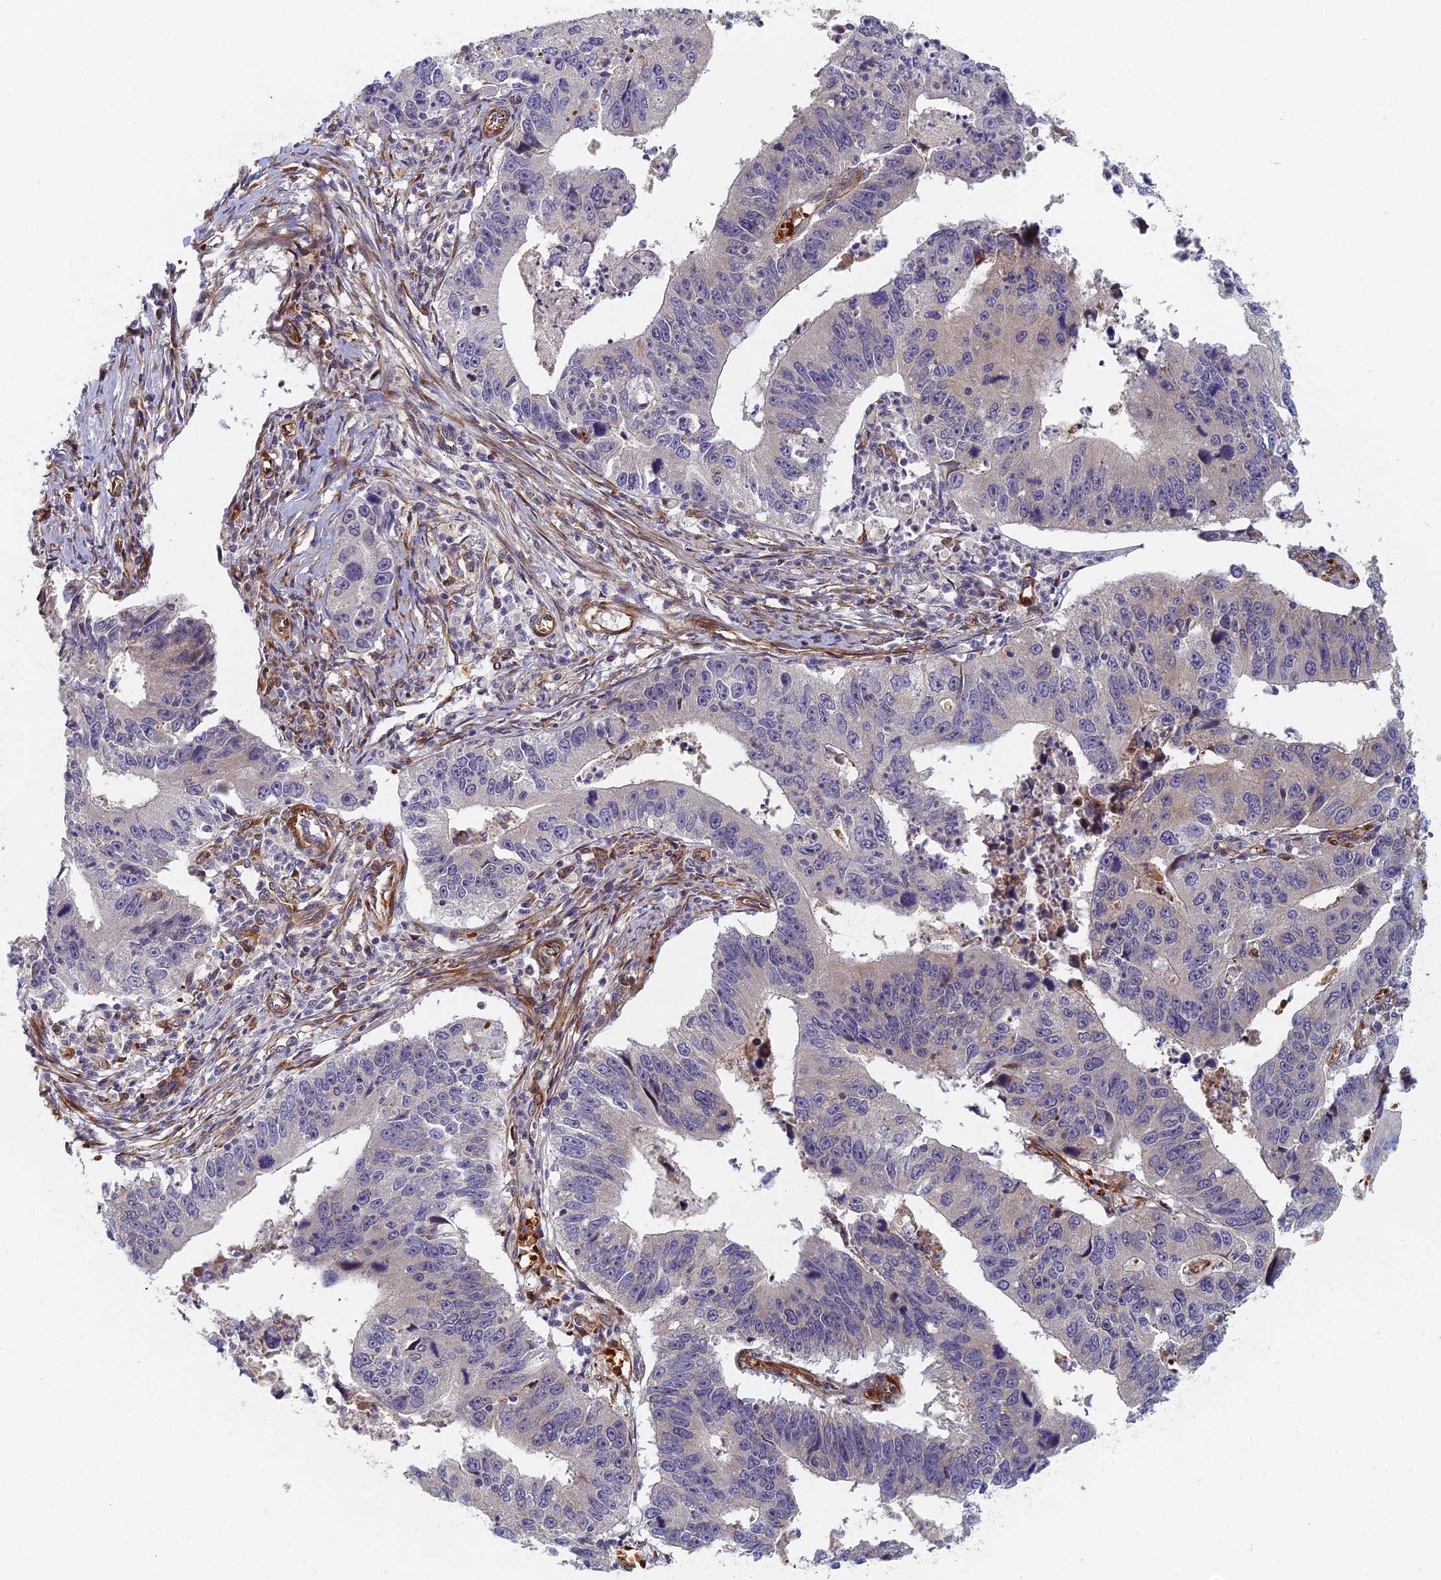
{"staining": {"intensity": "negative", "quantity": "none", "location": "none"}, "tissue": "stomach cancer", "cell_type": "Tumor cells", "image_type": "cancer", "snomed": [{"axis": "morphology", "description": "Adenocarcinoma, NOS"}, {"axis": "topography", "description": "Stomach"}], "caption": "High power microscopy image of an IHC photomicrograph of stomach cancer, revealing no significant expression in tumor cells.", "gene": "ABCB10", "patient": {"sex": "male", "age": 59}}